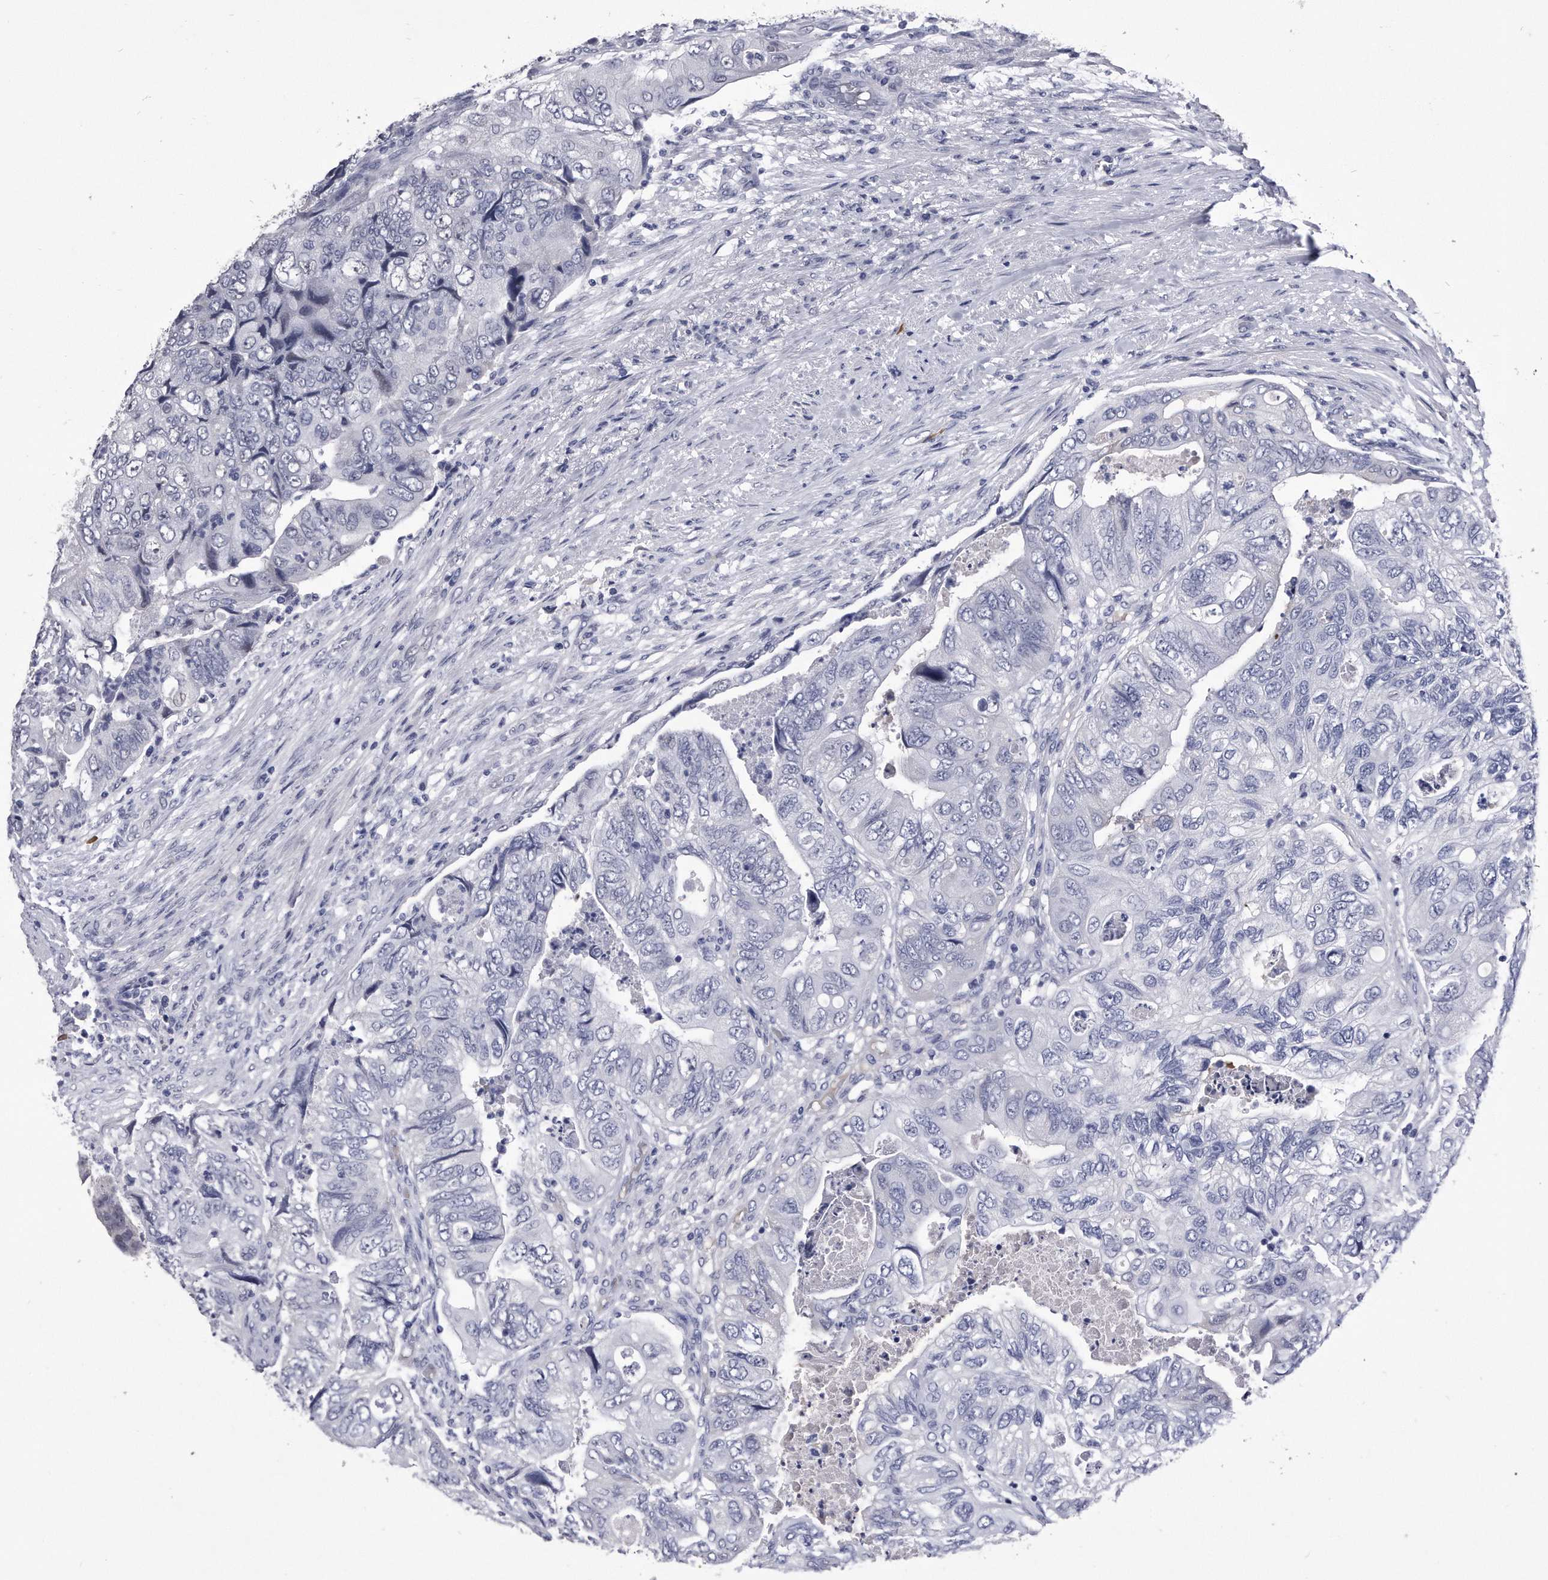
{"staining": {"intensity": "negative", "quantity": "none", "location": "none"}, "tissue": "colorectal cancer", "cell_type": "Tumor cells", "image_type": "cancer", "snomed": [{"axis": "morphology", "description": "Adenocarcinoma, NOS"}, {"axis": "topography", "description": "Rectum"}], "caption": "Immunohistochemical staining of human adenocarcinoma (colorectal) reveals no significant positivity in tumor cells. (Stains: DAB (3,3'-diaminobenzidine) immunohistochemistry with hematoxylin counter stain, Microscopy: brightfield microscopy at high magnification).", "gene": "KCTD8", "patient": {"sex": "male", "age": 63}}